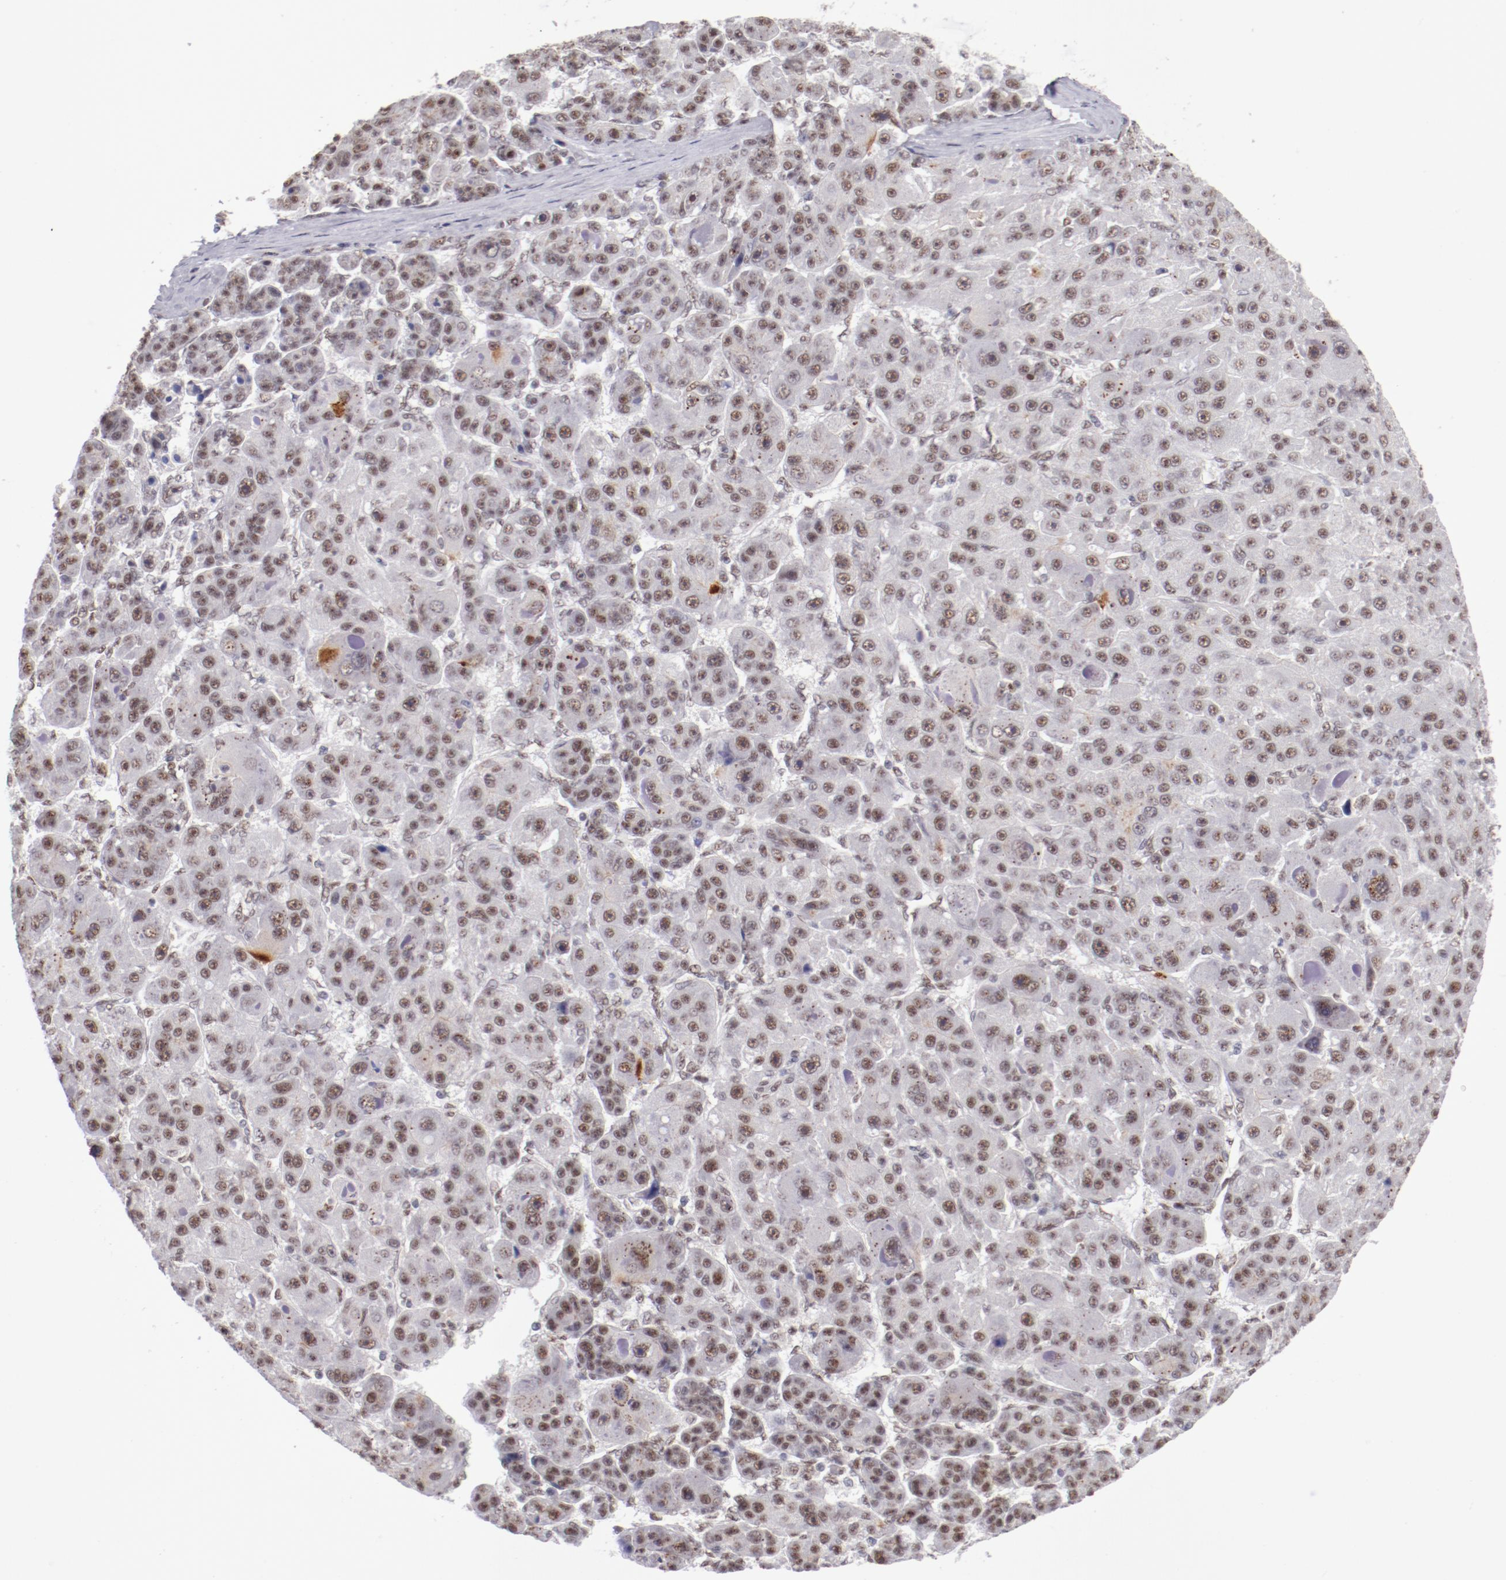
{"staining": {"intensity": "moderate", "quantity": ">75%", "location": "nuclear"}, "tissue": "liver cancer", "cell_type": "Tumor cells", "image_type": "cancer", "snomed": [{"axis": "morphology", "description": "Carcinoma, Hepatocellular, NOS"}, {"axis": "topography", "description": "Liver"}], "caption": "Protein staining by immunohistochemistry demonstrates moderate nuclear staining in about >75% of tumor cells in liver cancer.", "gene": "TFAP4", "patient": {"sex": "male", "age": 76}}